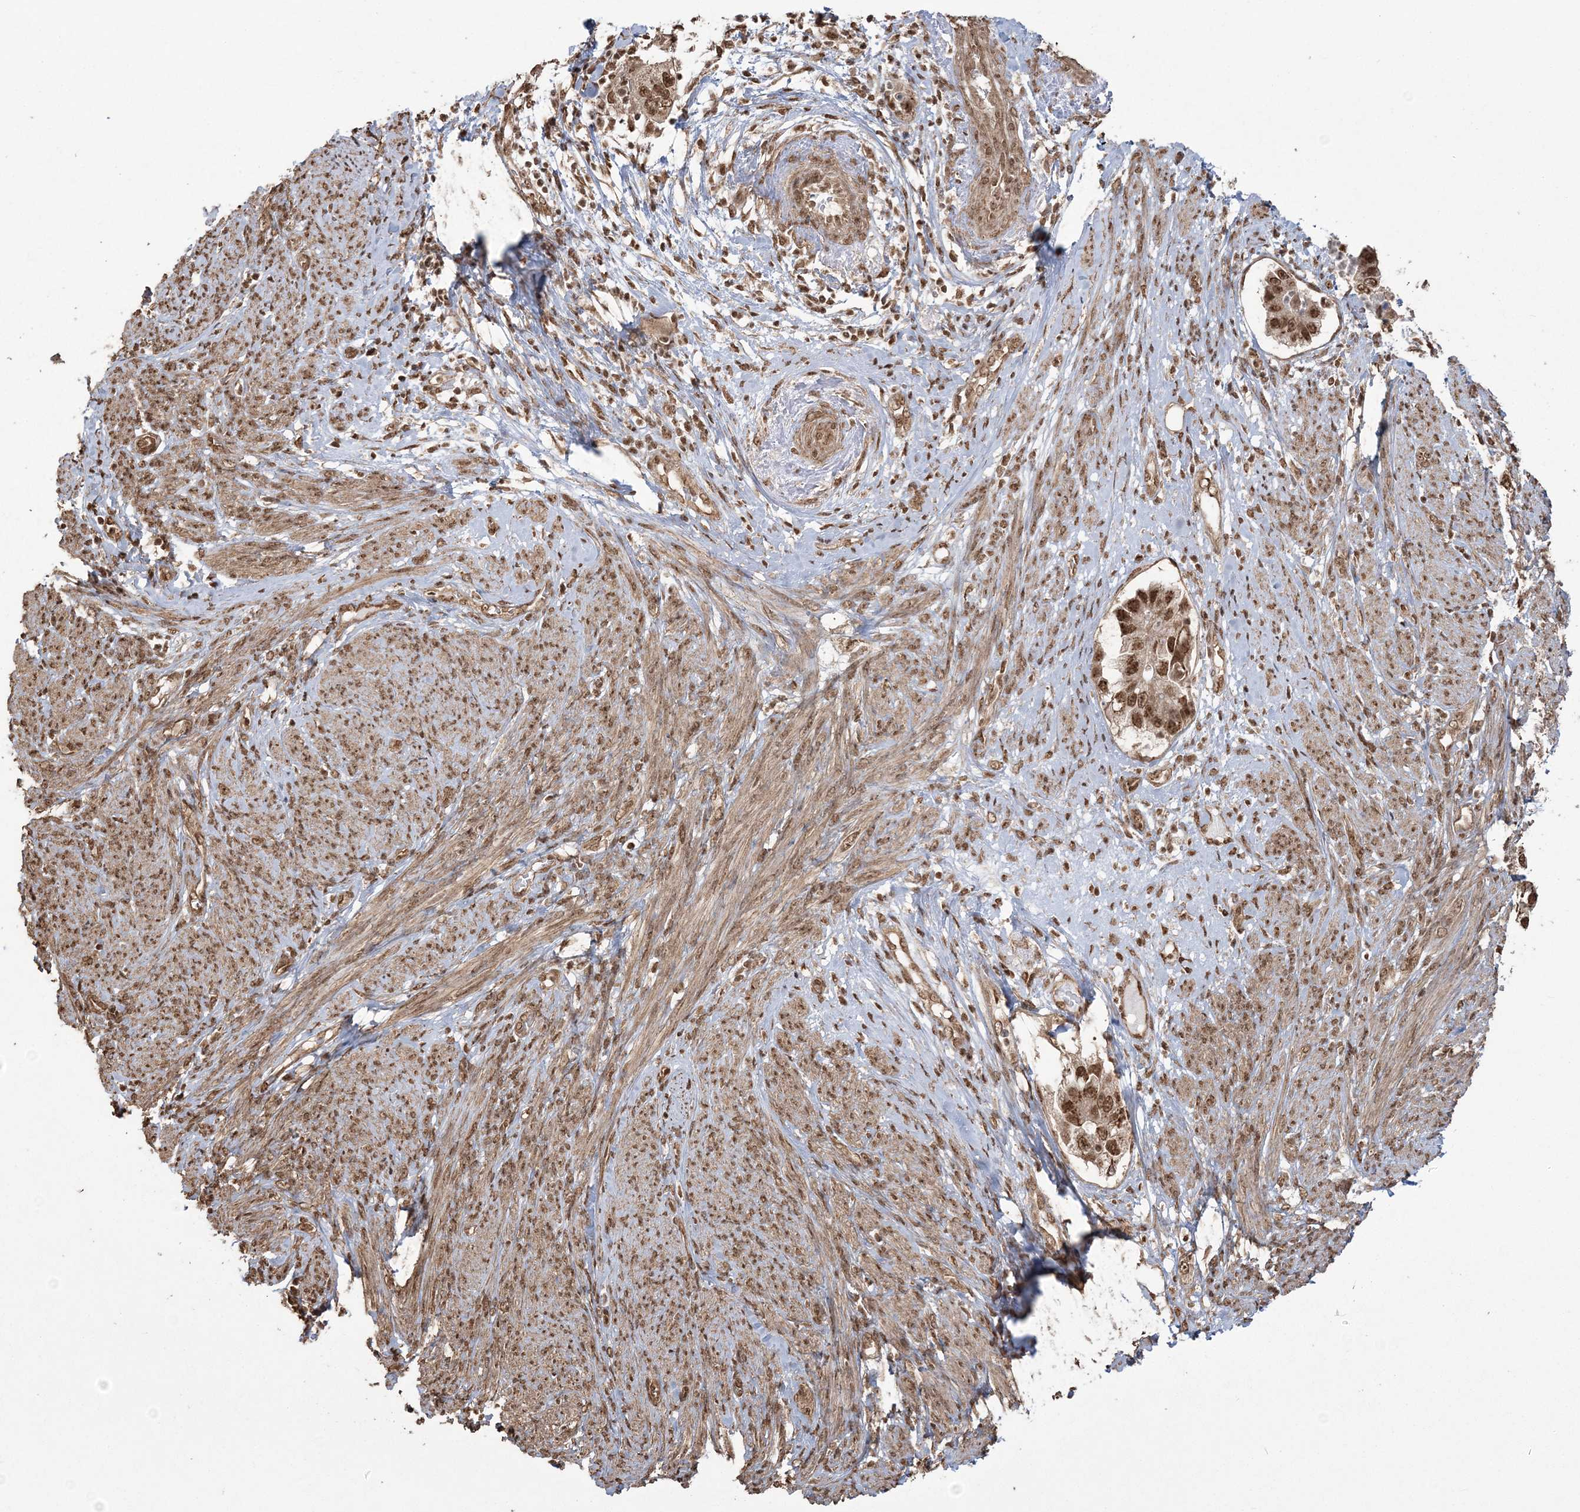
{"staining": {"intensity": "strong", "quantity": ">75%", "location": "cytoplasmic/membranous,nuclear"}, "tissue": "endometrial cancer", "cell_type": "Tumor cells", "image_type": "cancer", "snomed": [{"axis": "morphology", "description": "Adenocarcinoma, NOS"}, {"axis": "topography", "description": "Endometrium"}], "caption": "Immunohistochemistry of human endometrial cancer shows high levels of strong cytoplasmic/membranous and nuclear staining in approximately >75% of tumor cells.", "gene": "ZNF839", "patient": {"sex": "female", "age": 85}}